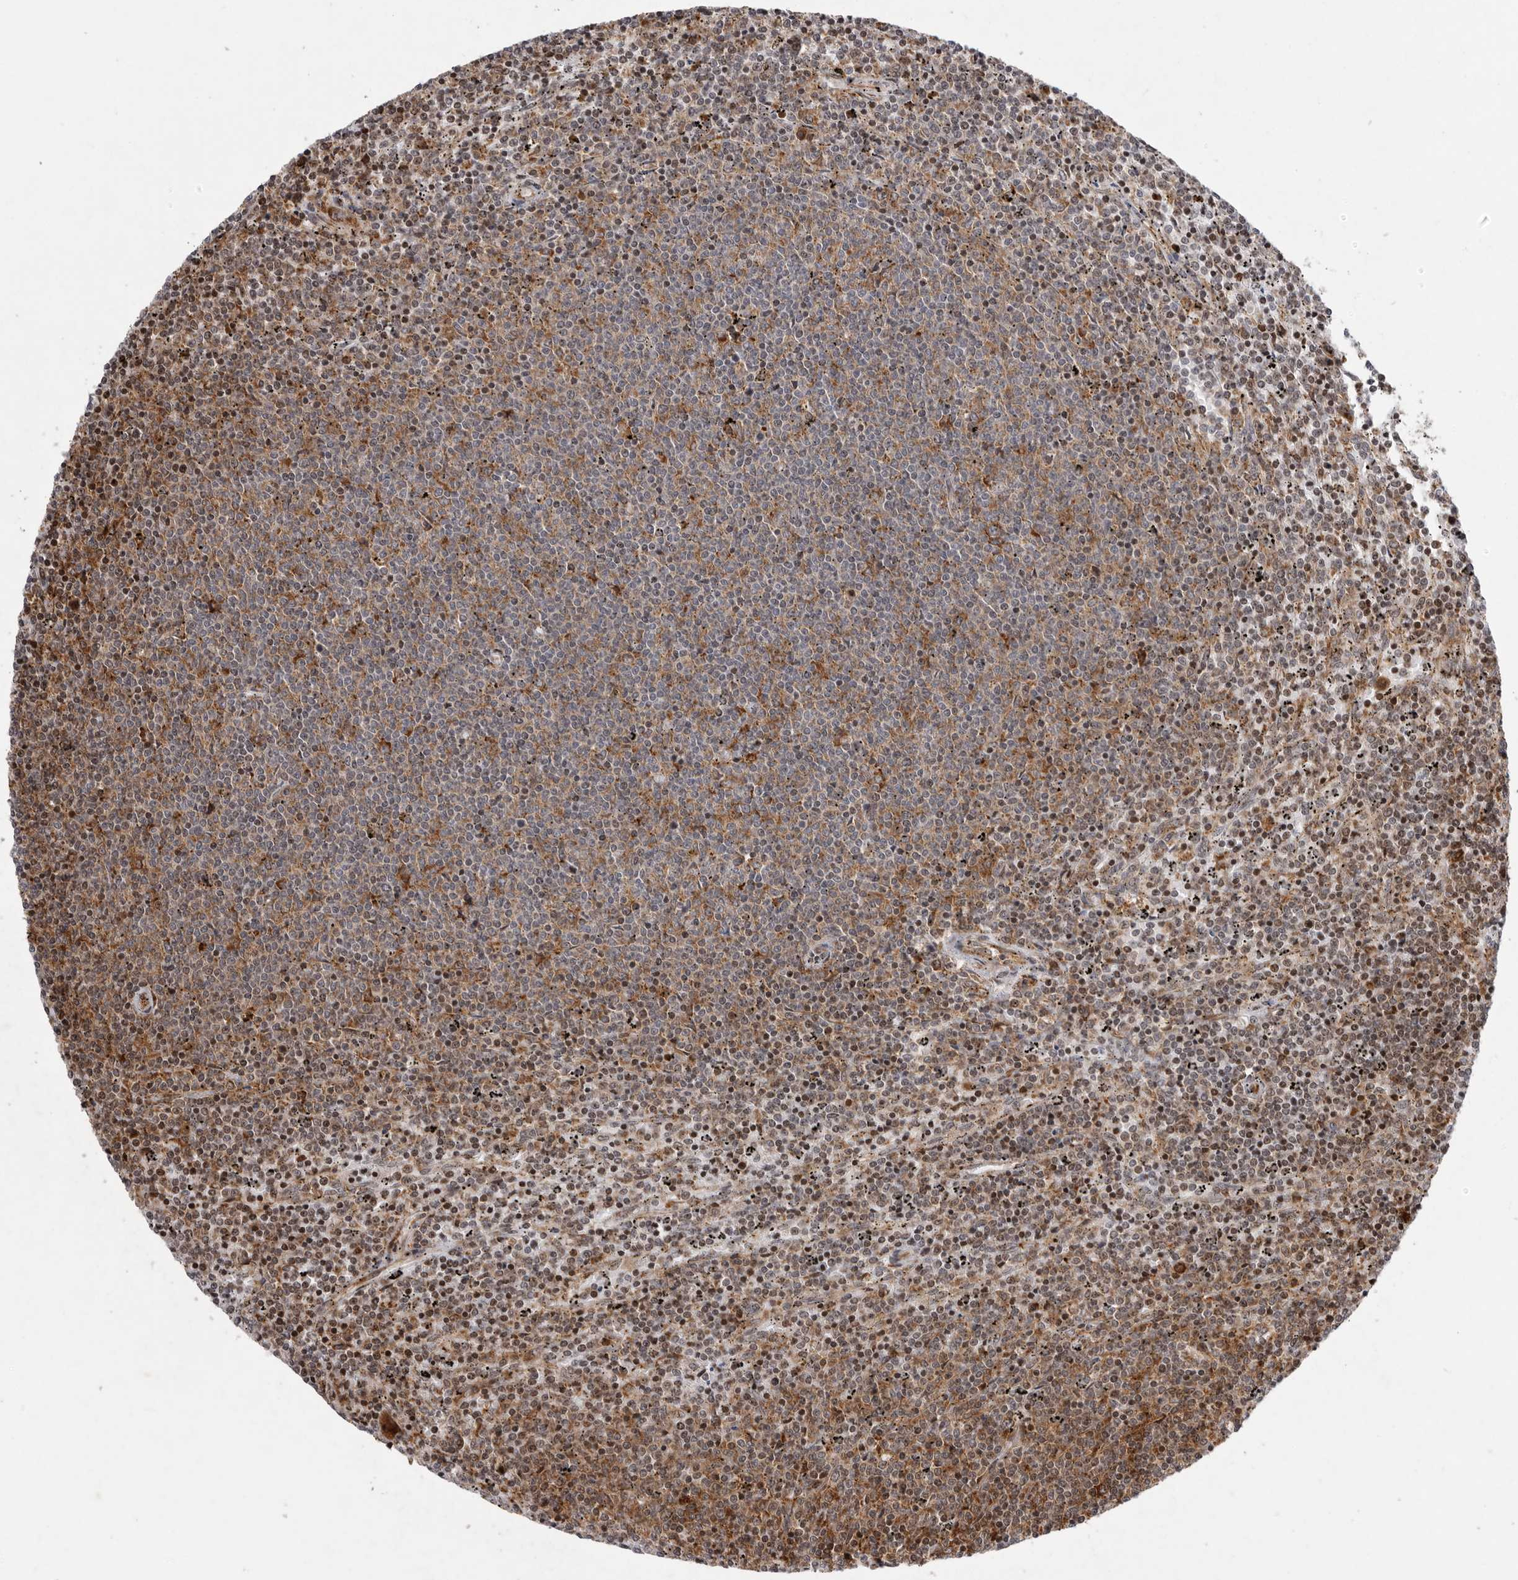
{"staining": {"intensity": "moderate", "quantity": "<25%", "location": "cytoplasmic/membranous"}, "tissue": "lymphoma", "cell_type": "Tumor cells", "image_type": "cancer", "snomed": [{"axis": "morphology", "description": "Malignant lymphoma, non-Hodgkin's type, Low grade"}, {"axis": "topography", "description": "Spleen"}], "caption": "Immunohistochemical staining of human lymphoma shows low levels of moderate cytoplasmic/membranous protein staining in about <25% of tumor cells.", "gene": "FZD3", "patient": {"sex": "female", "age": 50}}